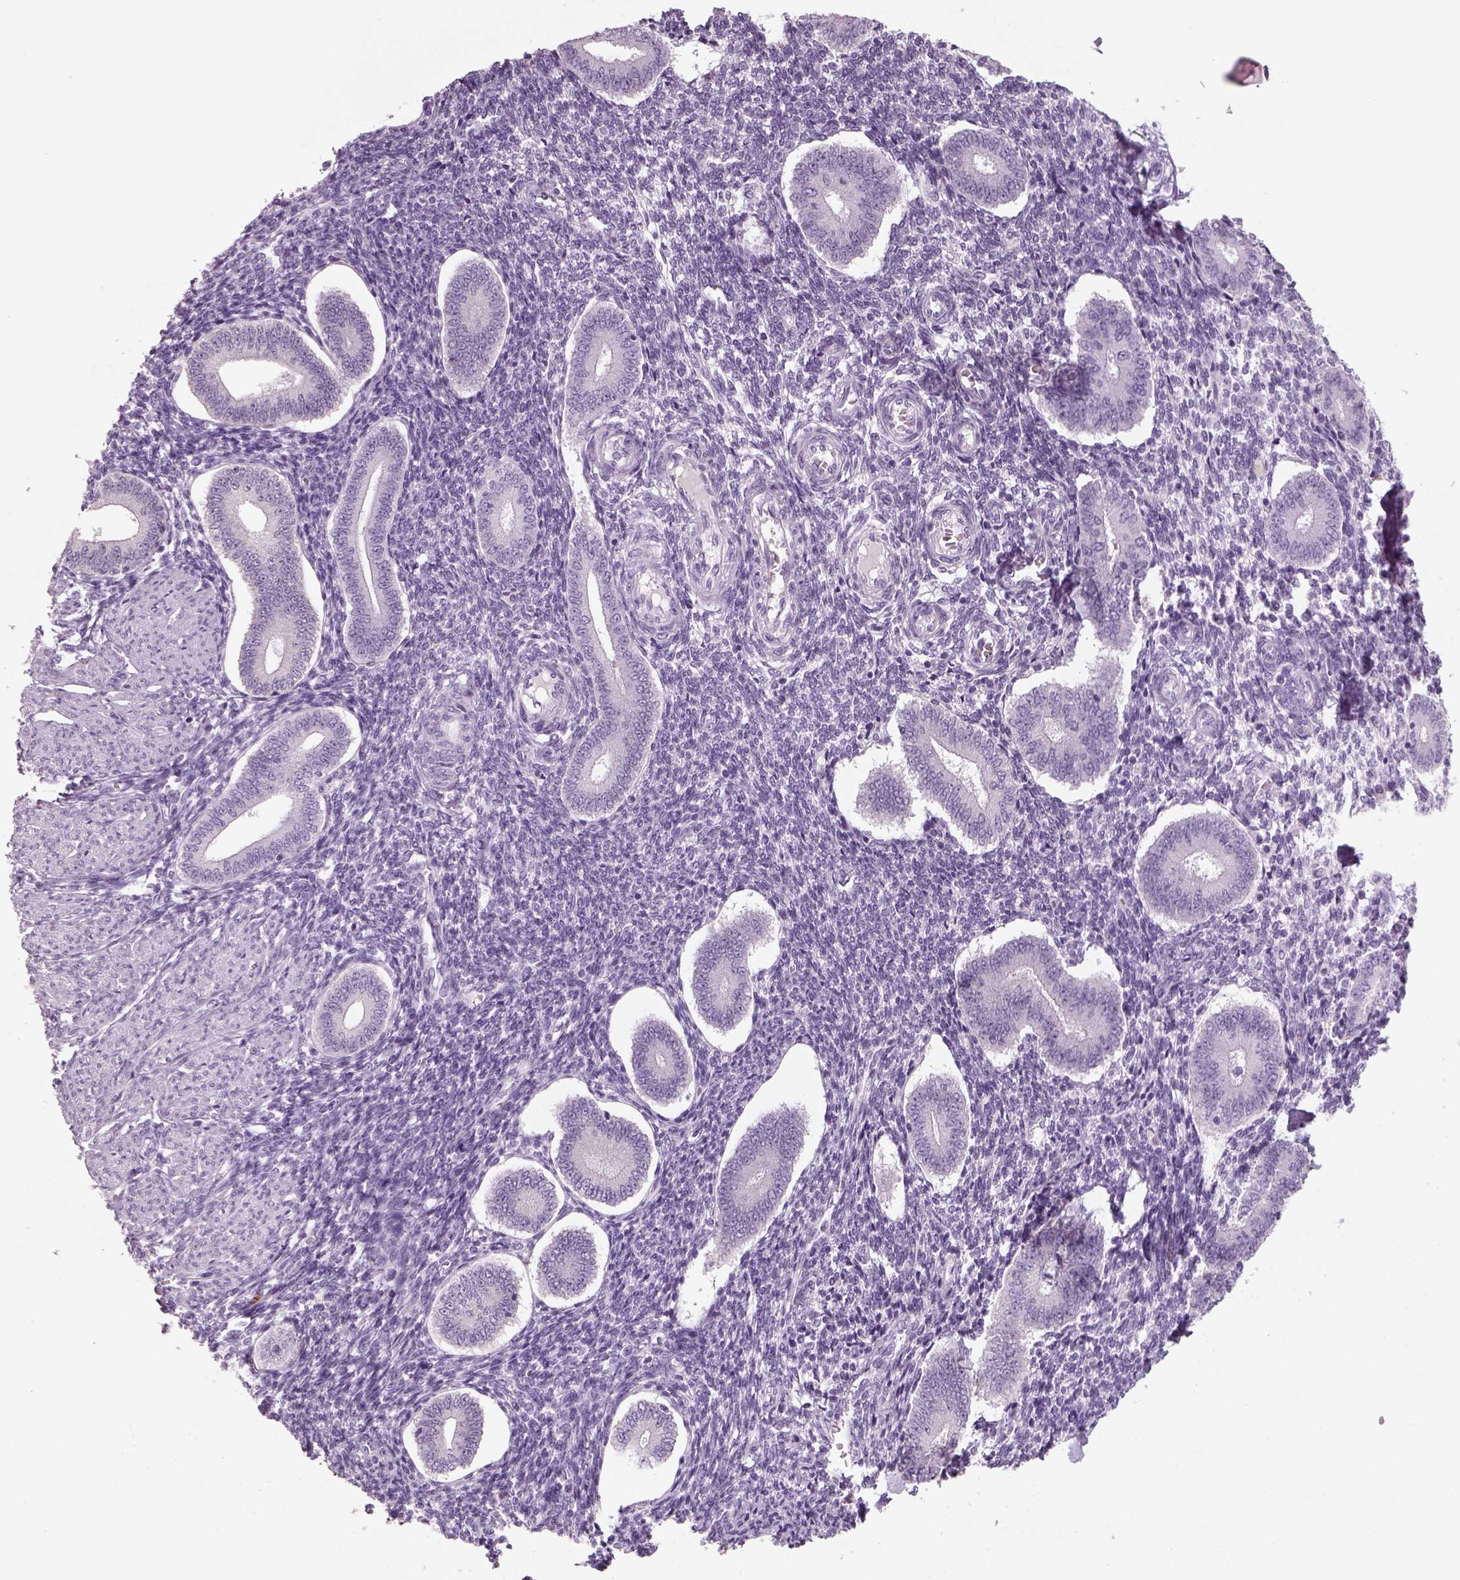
{"staining": {"intensity": "negative", "quantity": "none", "location": "none"}, "tissue": "endometrium", "cell_type": "Cells in endometrial stroma", "image_type": "normal", "snomed": [{"axis": "morphology", "description": "Normal tissue, NOS"}, {"axis": "topography", "description": "Endometrium"}], "caption": "Photomicrograph shows no significant protein staining in cells in endometrial stroma of benign endometrium.", "gene": "SLC6A2", "patient": {"sex": "female", "age": 40}}